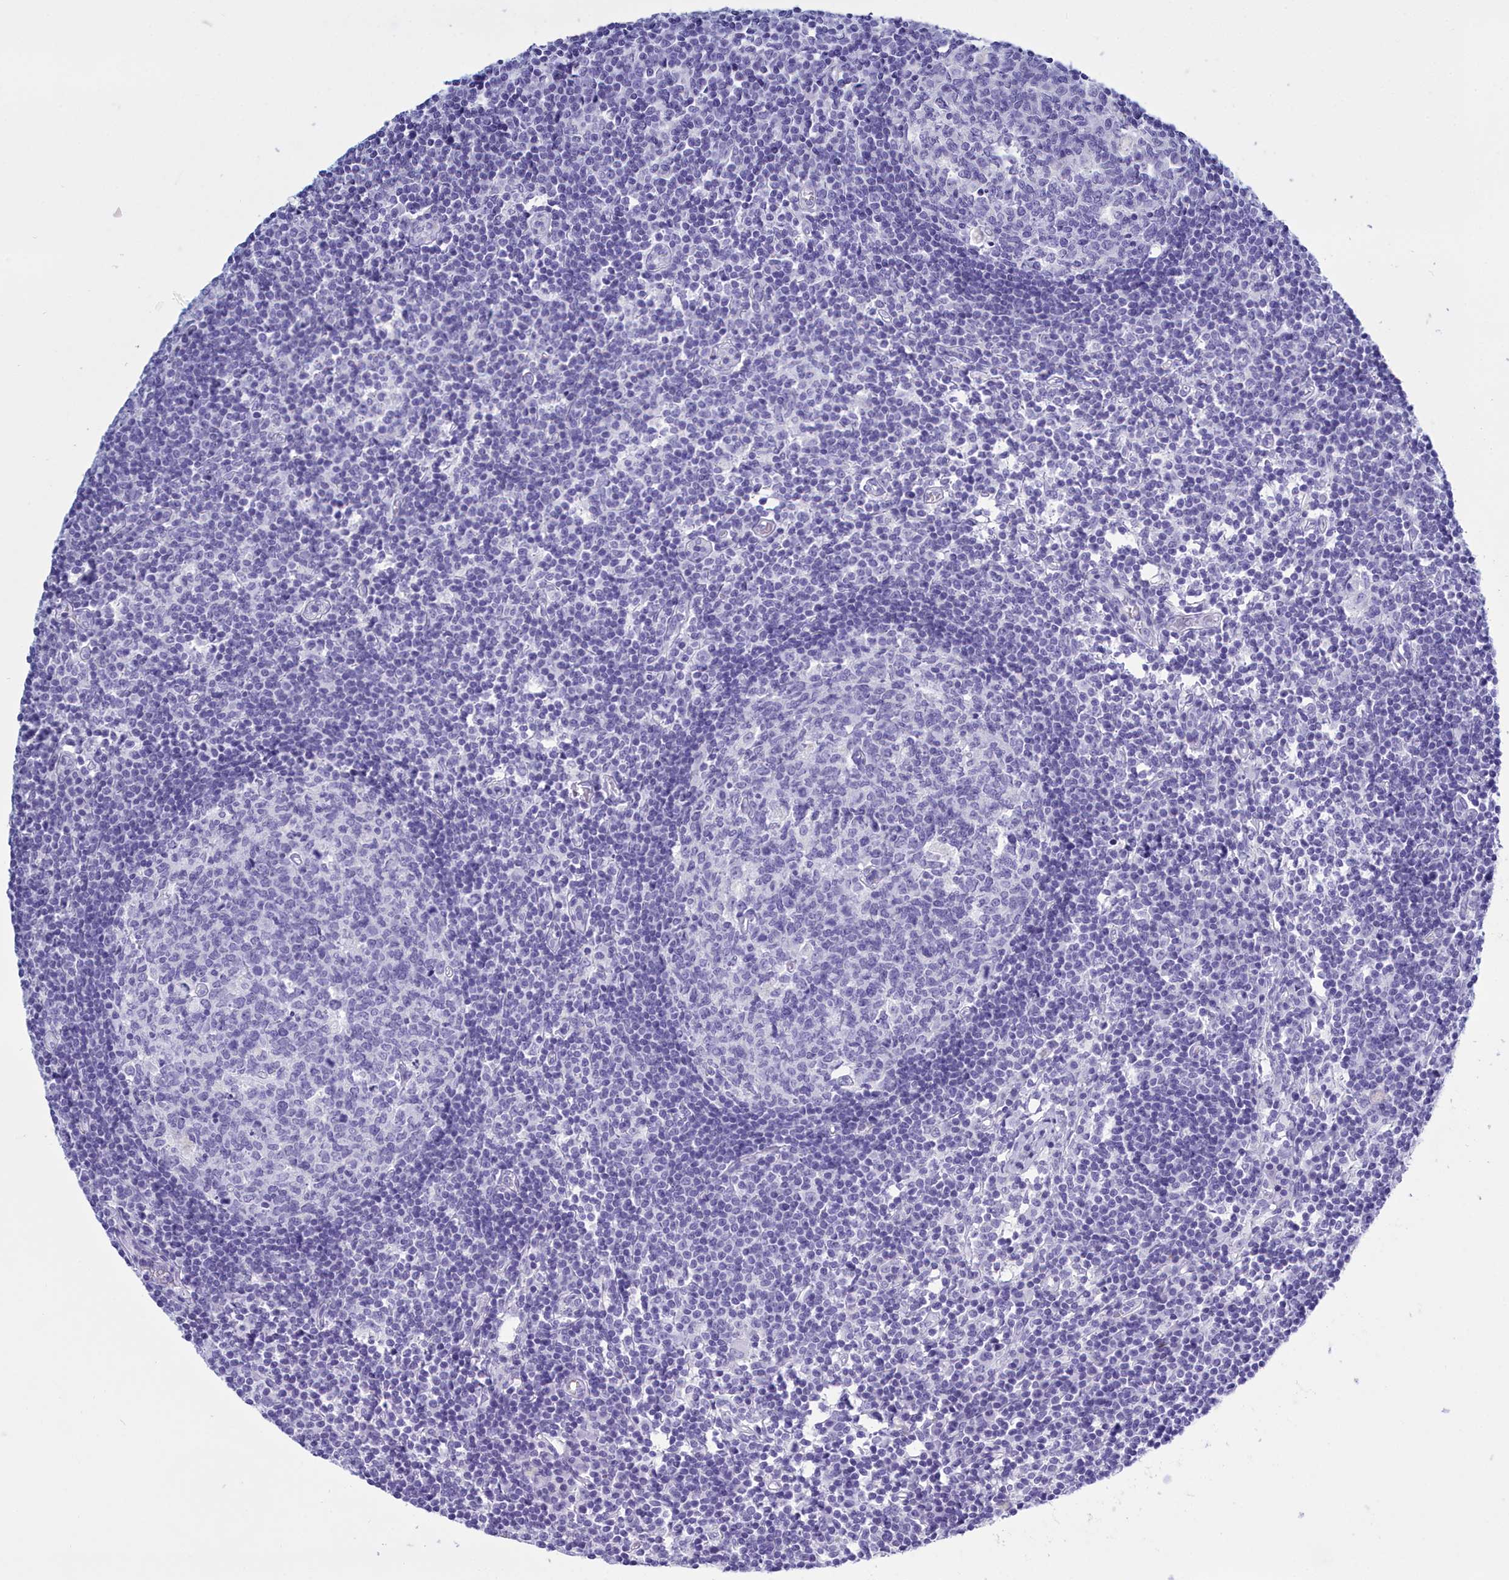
{"staining": {"intensity": "negative", "quantity": "none", "location": "none"}, "tissue": "lymph node", "cell_type": "Germinal center cells", "image_type": "normal", "snomed": [{"axis": "morphology", "description": "Normal tissue, NOS"}, {"axis": "topography", "description": "Lymph node"}], "caption": "Immunohistochemistry photomicrograph of benign lymph node: lymph node stained with DAB (3,3'-diaminobenzidine) exhibits no significant protein expression in germinal center cells.", "gene": "TMEM97", "patient": {"sex": "female", "age": 55}}